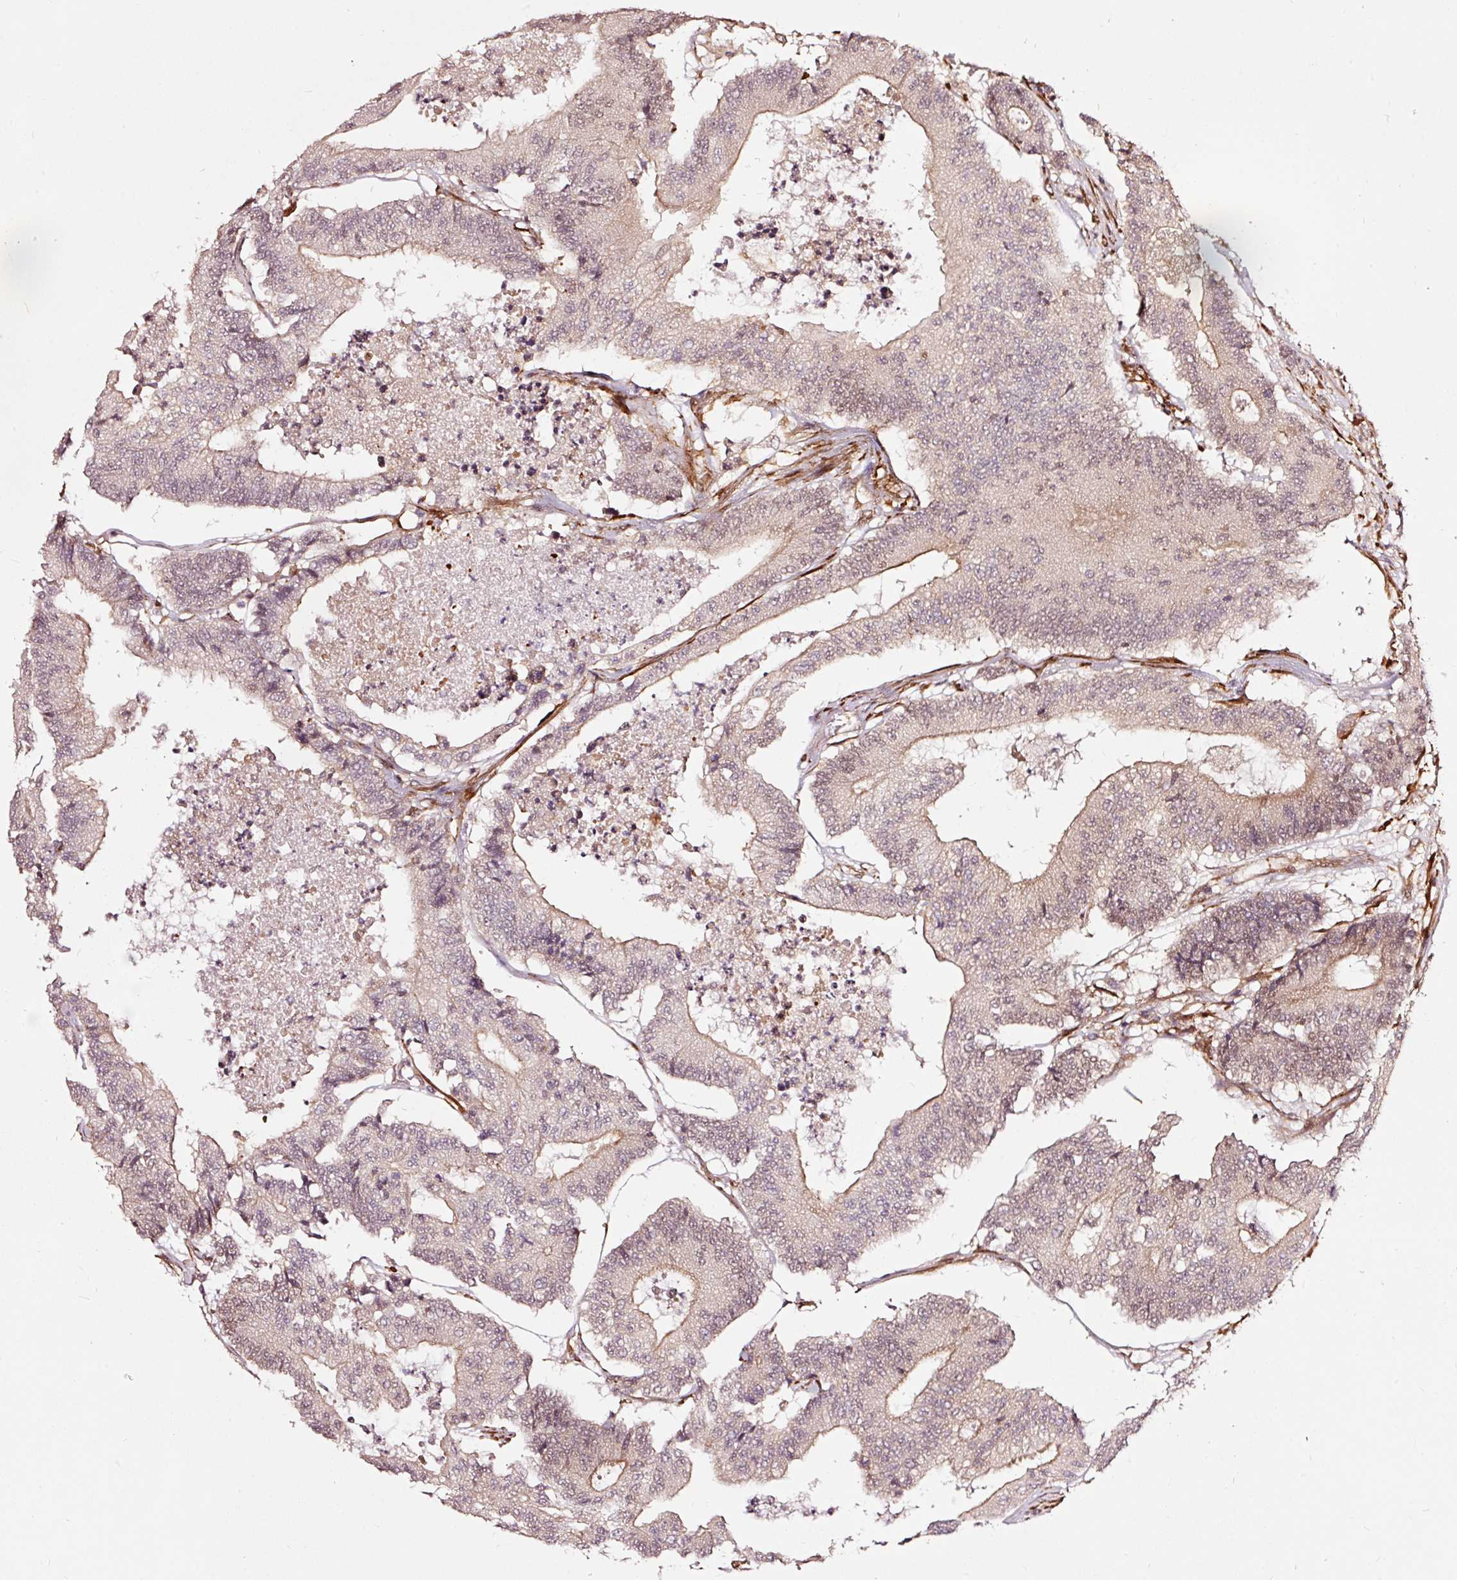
{"staining": {"intensity": "weak", "quantity": "<25%", "location": "cytoplasmic/membranous"}, "tissue": "colorectal cancer", "cell_type": "Tumor cells", "image_type": "cancer", "snomed": [{"axis": "morphology", "description": "Adenocarcinoma, NOS"}, {"axis": "topography", "description": "Colon"}], "caption": "High power microscopy micrograph of an IHC image of adenocarcinoma (colorectal), revealing no significant expression in tumor cells.", "gene": "TPM1", "patient": {"sex": "female", "age": 84}}